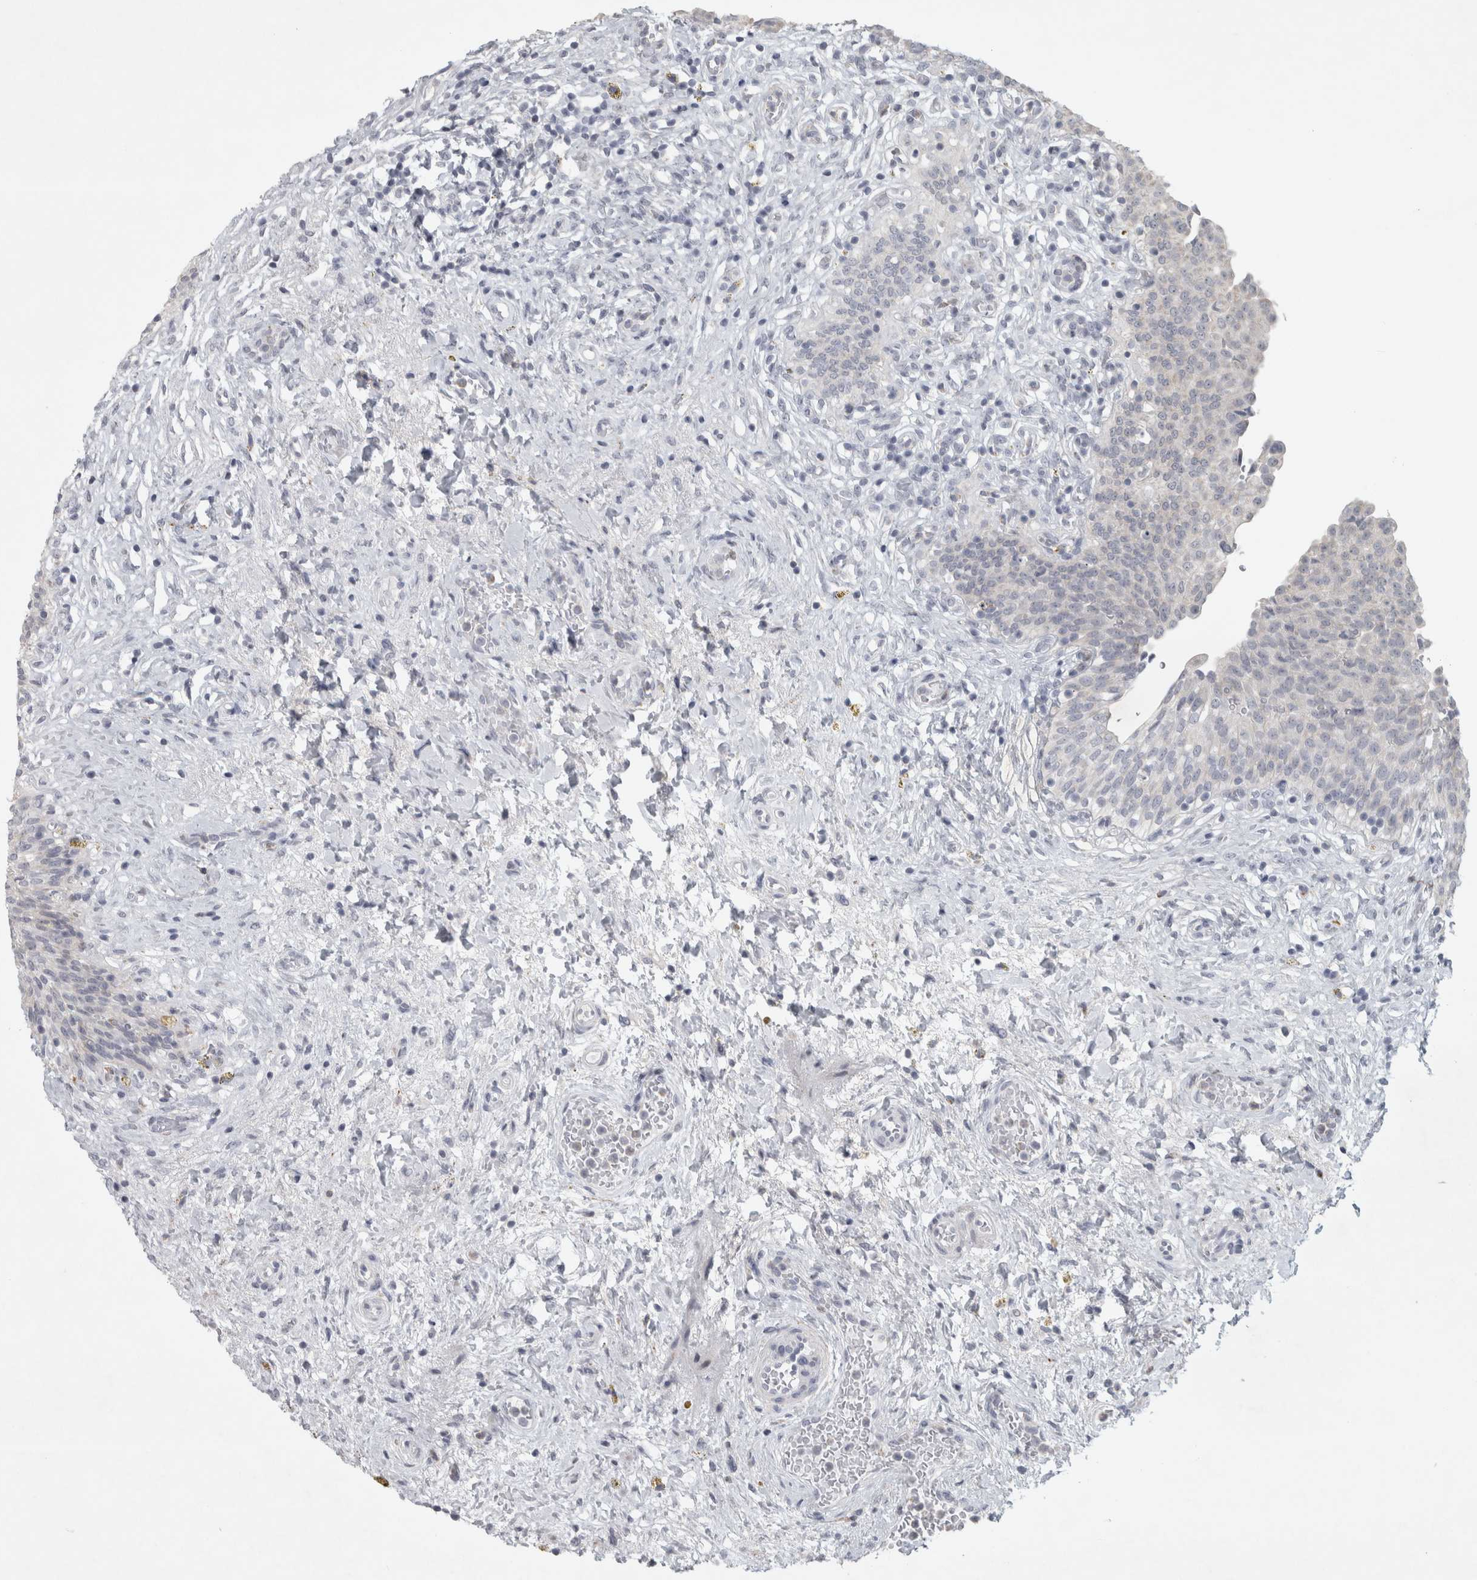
{"staining": {"intensity": "weak", "quantity": "<25%", "location": "cytoplasmic/membranous"}, "tissue": "urinary bladder", "cell_type": "Urothelial cells", "image_type": "normal", "snomed": [{"axis": "morphology", "description": "Urothelial carcinoma, High grade"}, {"axis": "topography", "description": "Urinary bladder"}], "caption": "Photomicrograph shows no protein staining in urothelial cells of benign urinary bladder. (Stains: DAB immunohistochemistry (IHC) with hematoxylin counter stain, Microscopy: brightfield microscopy at high magnification).", "gene": "PTPRN2", "patient": {"sex": "male", "age": 46}}